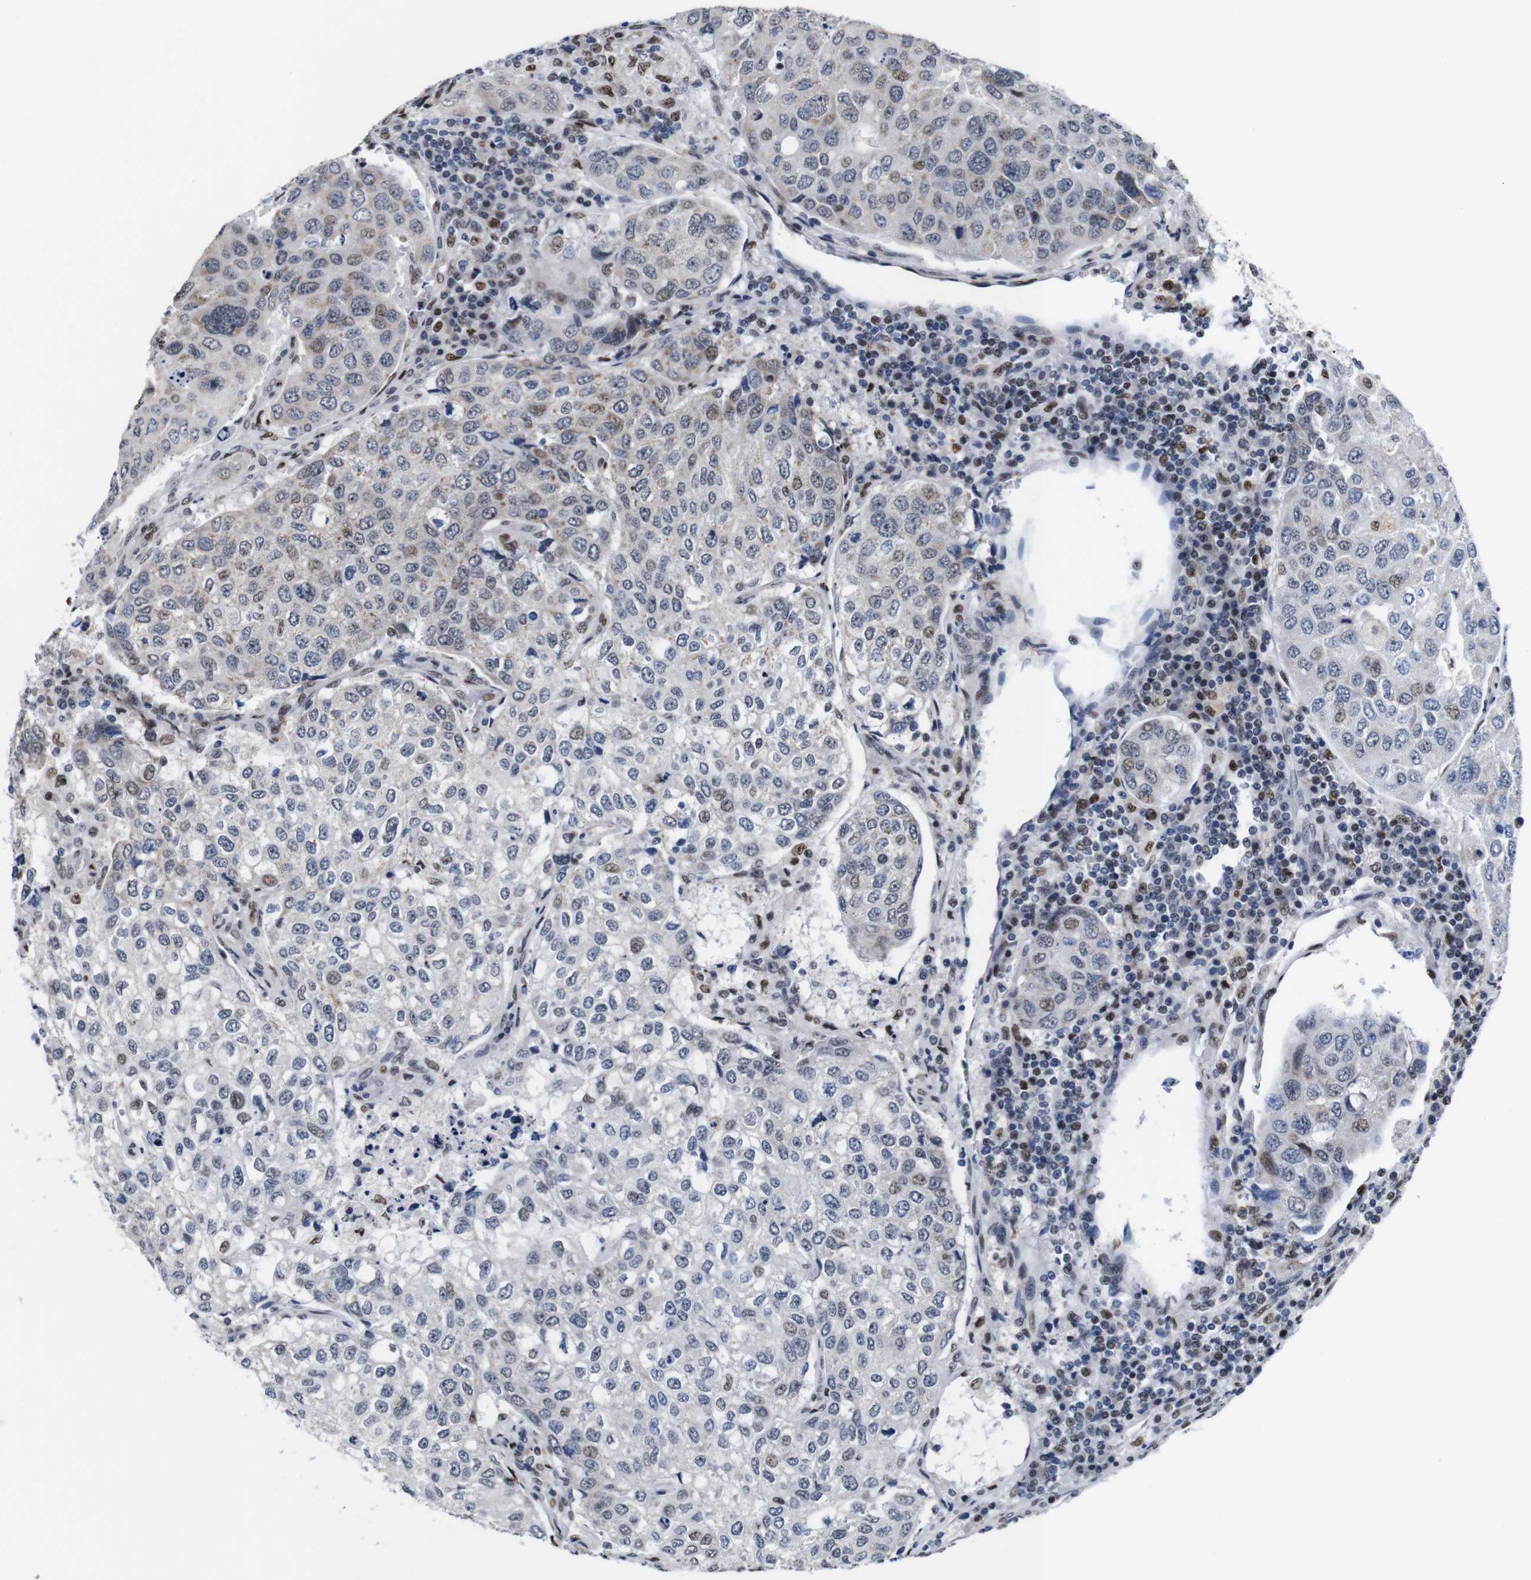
{"staining": {"intensity": "moderate", "quantity": "<25%", "location": "cytoplasmic/membranous,nuclear"}, "tissue": "urothelial cancer", "cell_type": "Tumor cells", "image_type": "cancer", "snomed": [{"axis": "morphology", "description": "Urothelial carcinoma, High grade"}, {"axis": "topography", "description": "Lymph node"}, {"axis": "topography", "description": "Urinary bladder"}], "caption": "Protein expression analysis of urothelial cancer displays moderate cytoplasmic/membranous and nuclear staining in approximately <25% of tumor cells.", "gene": "GATA6", "patient": {"sex": "male", "age": 51}}